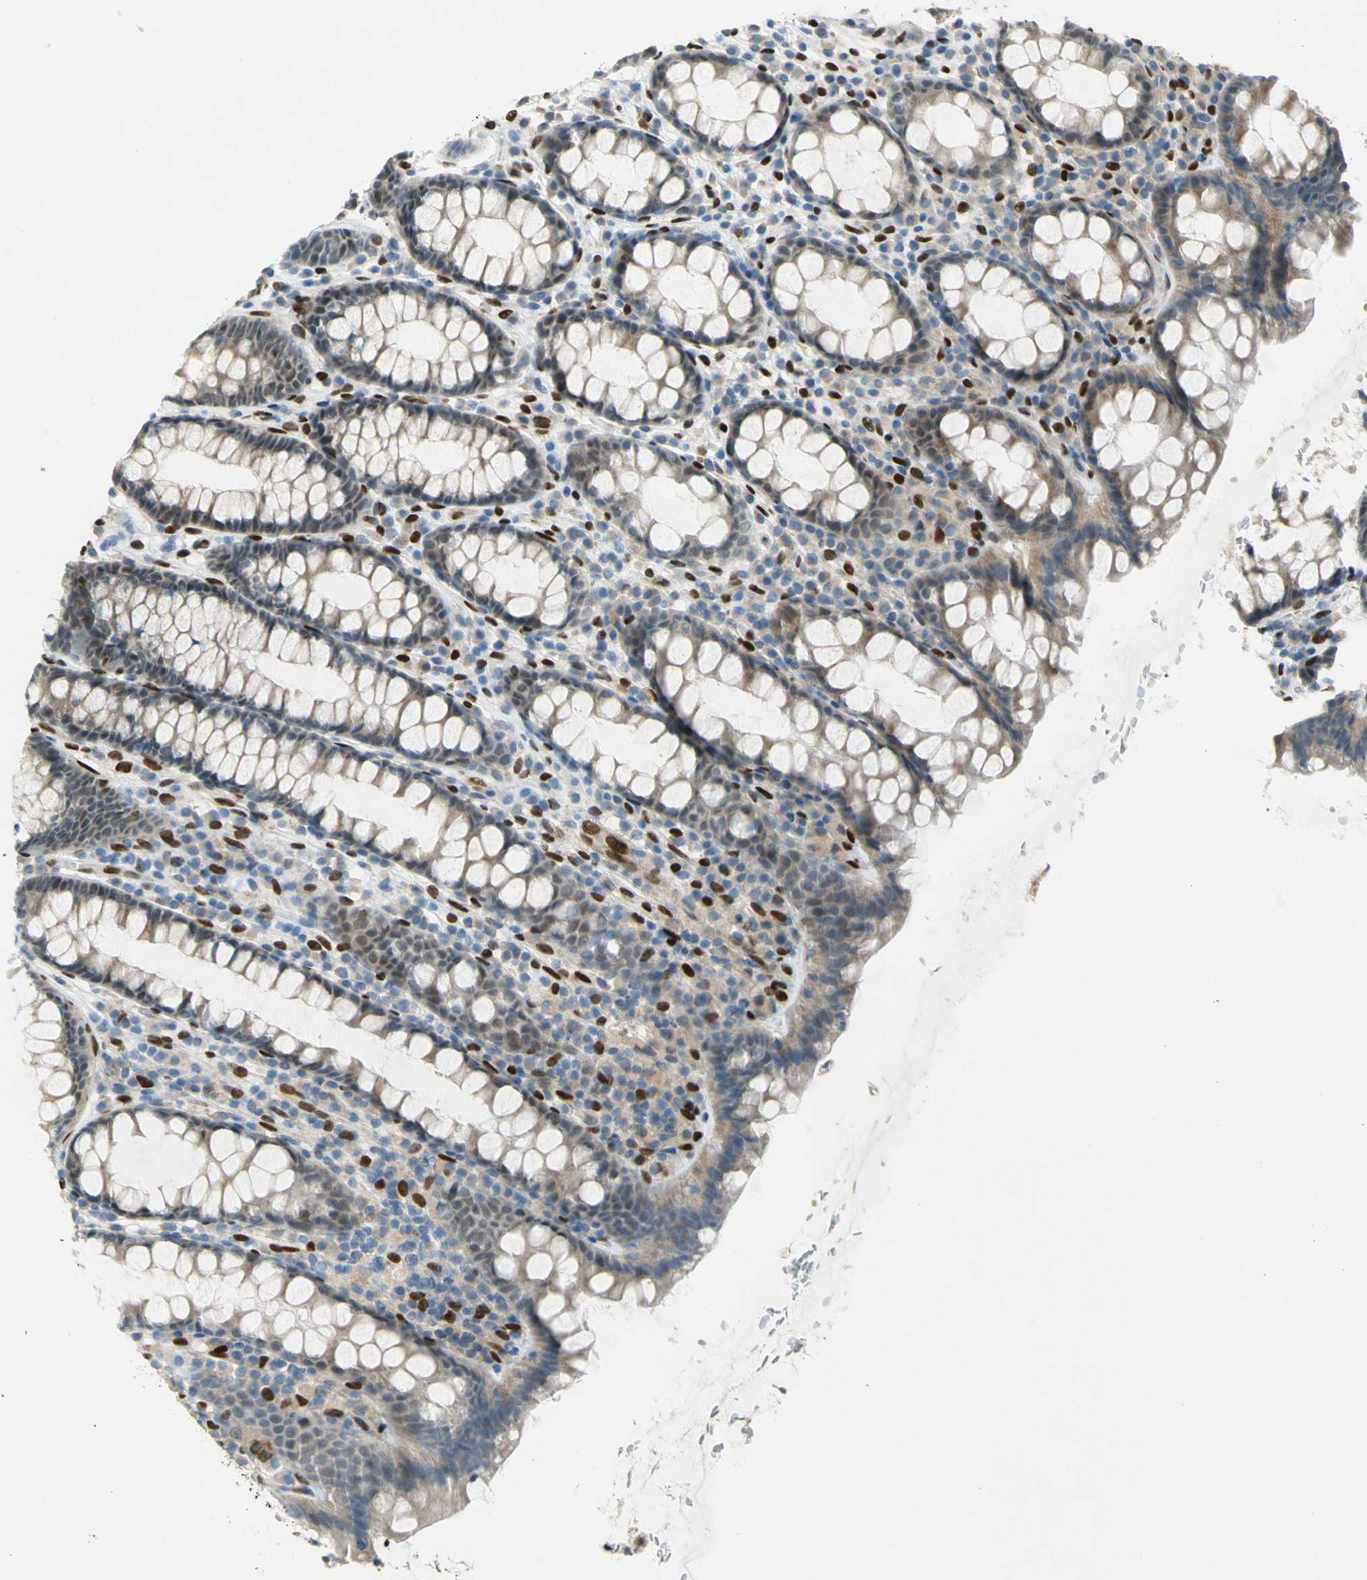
{"staining": {"intensity": "weak", "quantity": ">75%", "location": "cytoplasmic/membranous"}, "tissue": "rectum", "cell_type": "Glandular cells", "image_type": "normal", "snomed": [{"axis": "morphology", "description": "Normal tissue, NOS"}, {"axis": "topography", "description": "Rectum"}], "caption": "A high-resolution photomicrograph shows immunohistochemistry staining of benign rectum, which exhibits weak cytoplasmic/membranous staining in about >75% of glandular cells.", "gene": "RBFOX2", "patient": {"sex": "male", "age": 92}}